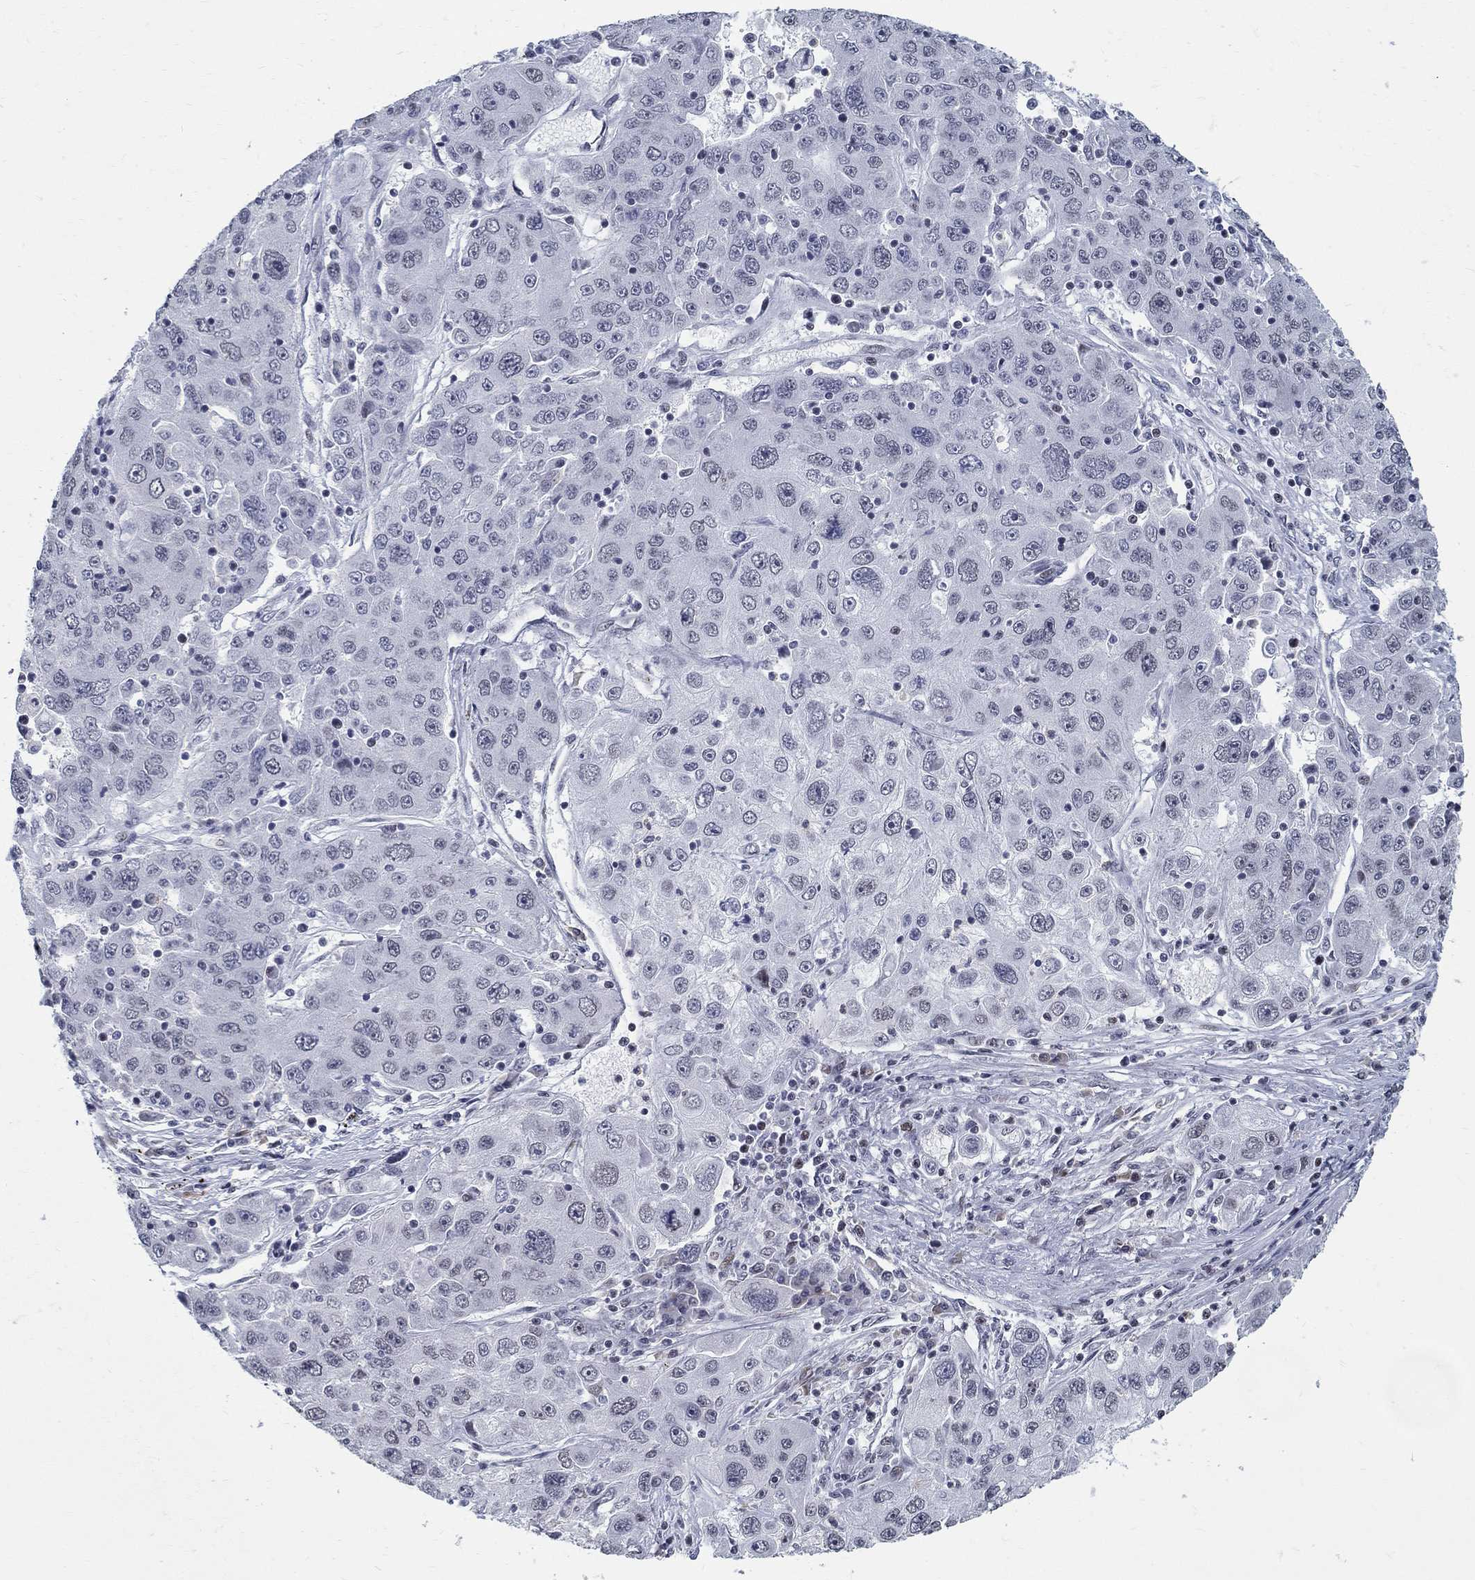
{"staining": {"intensity": "negative", "quantity": "none", "location": "none"}, "tissue": "stomach cancer", "cell_type": "Tumor cells", "image_type": "cancer", "snomed": [{"axis": "morphology", "description": "Adenocarcinoma, NOS"}, {"axis": "topography", "description": "Stomach"}], "caption": "Immunohistochemical staining of stomach adenocarcinoma demonstrates no significant positivity in tumor cells.", "gene": "BHLHE22", "patient": {"sex": "male", "age": 56}}